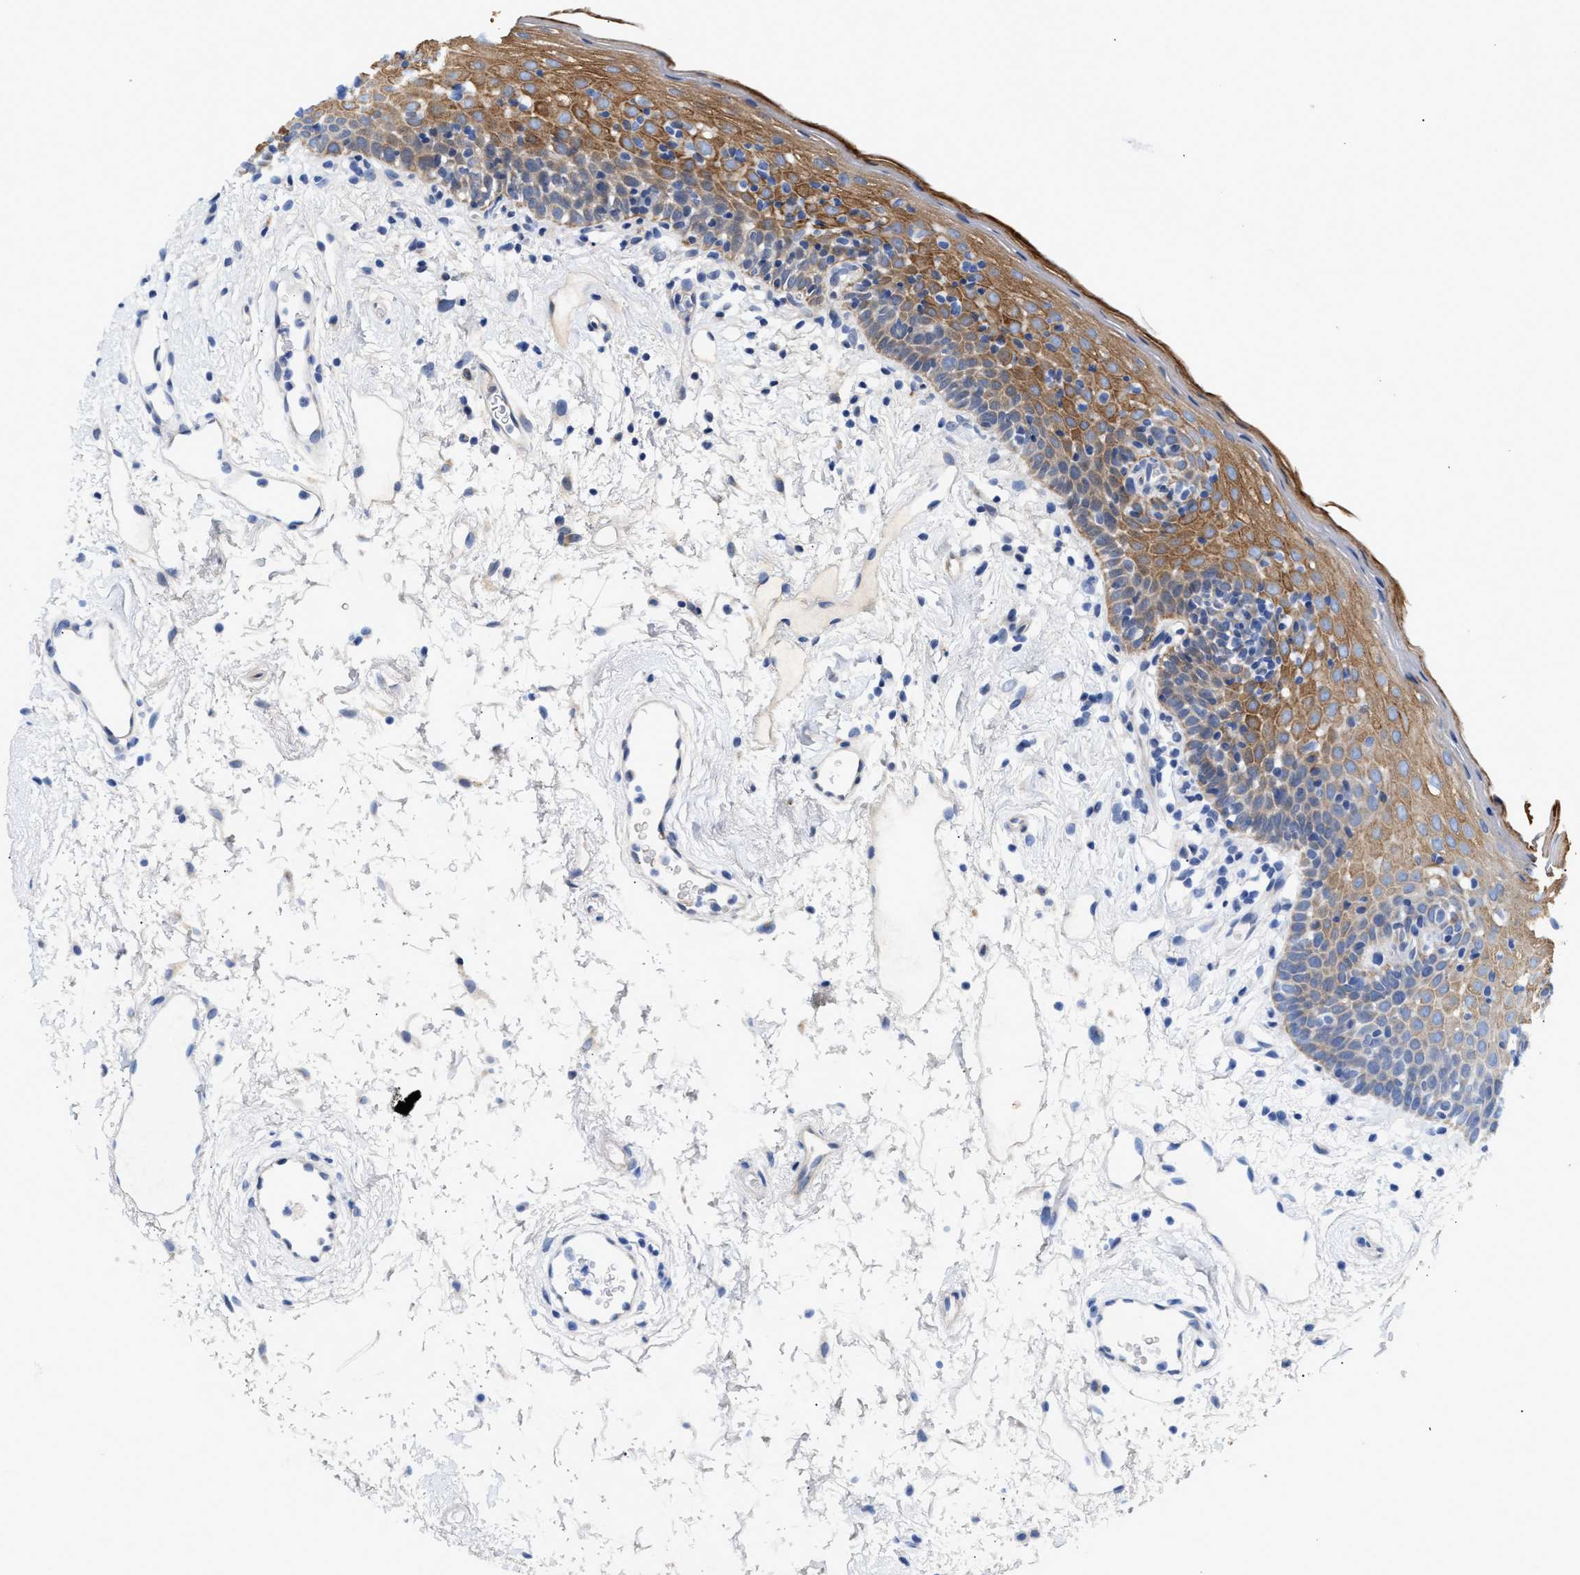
{"staining": {"intensity": "moderate", "quantity": "25%-75%", "location": "cytoplasmic/membranous"}, "tissue": "oral mucosa", "cell_type": "Squamous epithelial cells", "image_type": "normal", "snomed": [{"axis": "morphology", "description": "Normal tissue, NOS"}, {"axis": "topography", "description": "Oral tissue"}], "caption": "Protein expression analysis of benign oral mucosa shows moderate cytoplasmic/membranous positivity in about 25%-75% of squamous epithelial cells.", "gene": "CCDC146", "patient": {"sex": "male", "age": 66}}